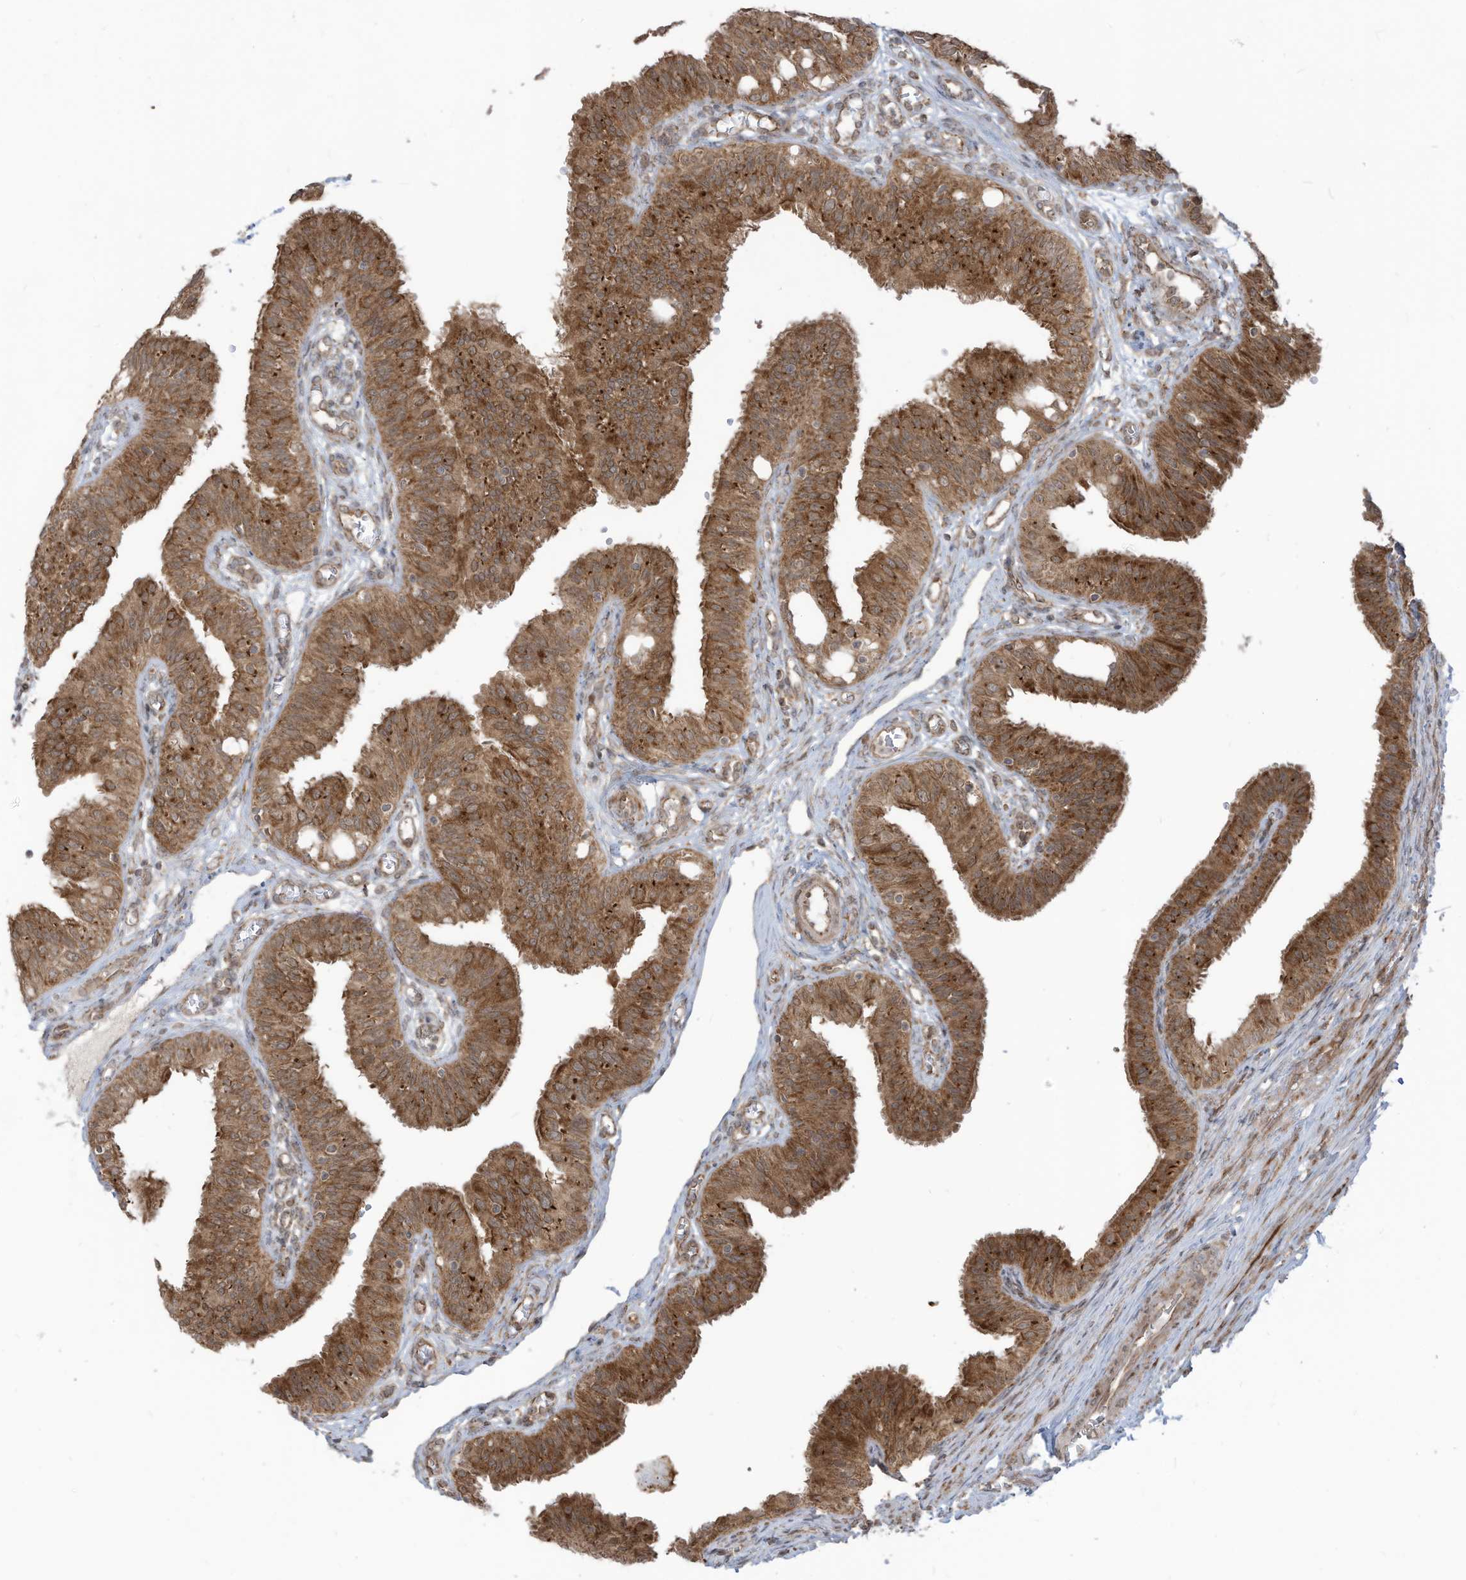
{"staining": {"intensity": "strong", "quantity": ">75%", "location": "cytoplasmic/membranous"}, "tissue": "fallopian tube", "cell_type": "Glandular cells", "image_type": "normal", "snomed": [{"axis": "morphology", "description": "Normal tissue, NOS"}, {"axis": "topography", "description": "Fallopian tube"}, {"axis": "topography", "description": "Ovary"}], "caption": "Immunohistochemical staining of normal human fallopian tube displays >75% levels of strong cytoplasmic/membranous protein positivity in about >75% of glandular cells.", "gene": "TRIM67", "patient": {"sex": "female", "age": 42}}